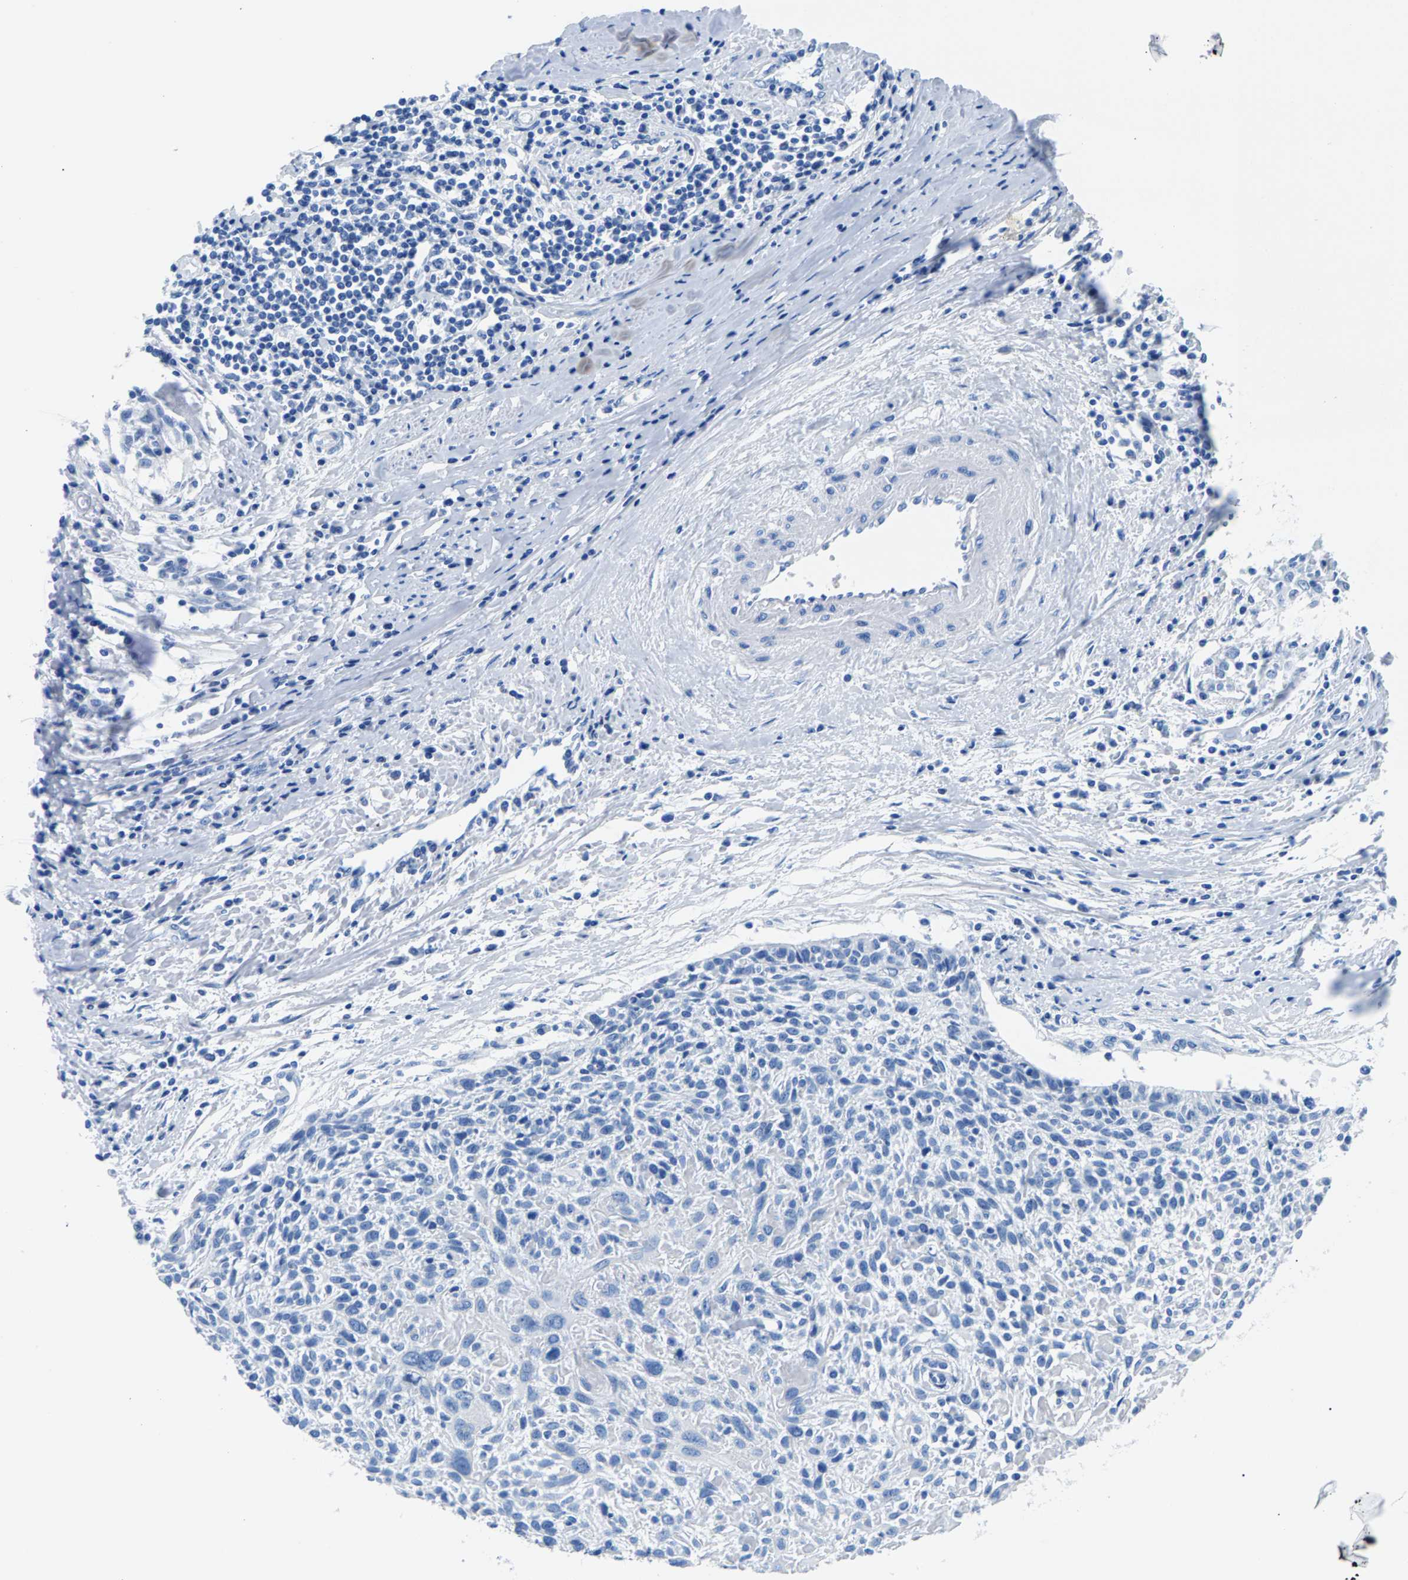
{"staining": {"intensity": "negative", "quantity": "none", "location": "none"}, "tissue": "cervical cancer", "cell_type": "Tumor cells", "image_type": "cancer", "snomed": [{"axis": "morphology", "description": "Squamous cell carcinoma, NOS"}, {"axis": "topography", "description": "Cervix"}], "caption": "There is no significant positivity in tumor cells of cervical cancer. Nuclei are stained in blue.", "gene": "CPS1", "patient": {"sex": "female", "age": 51}}